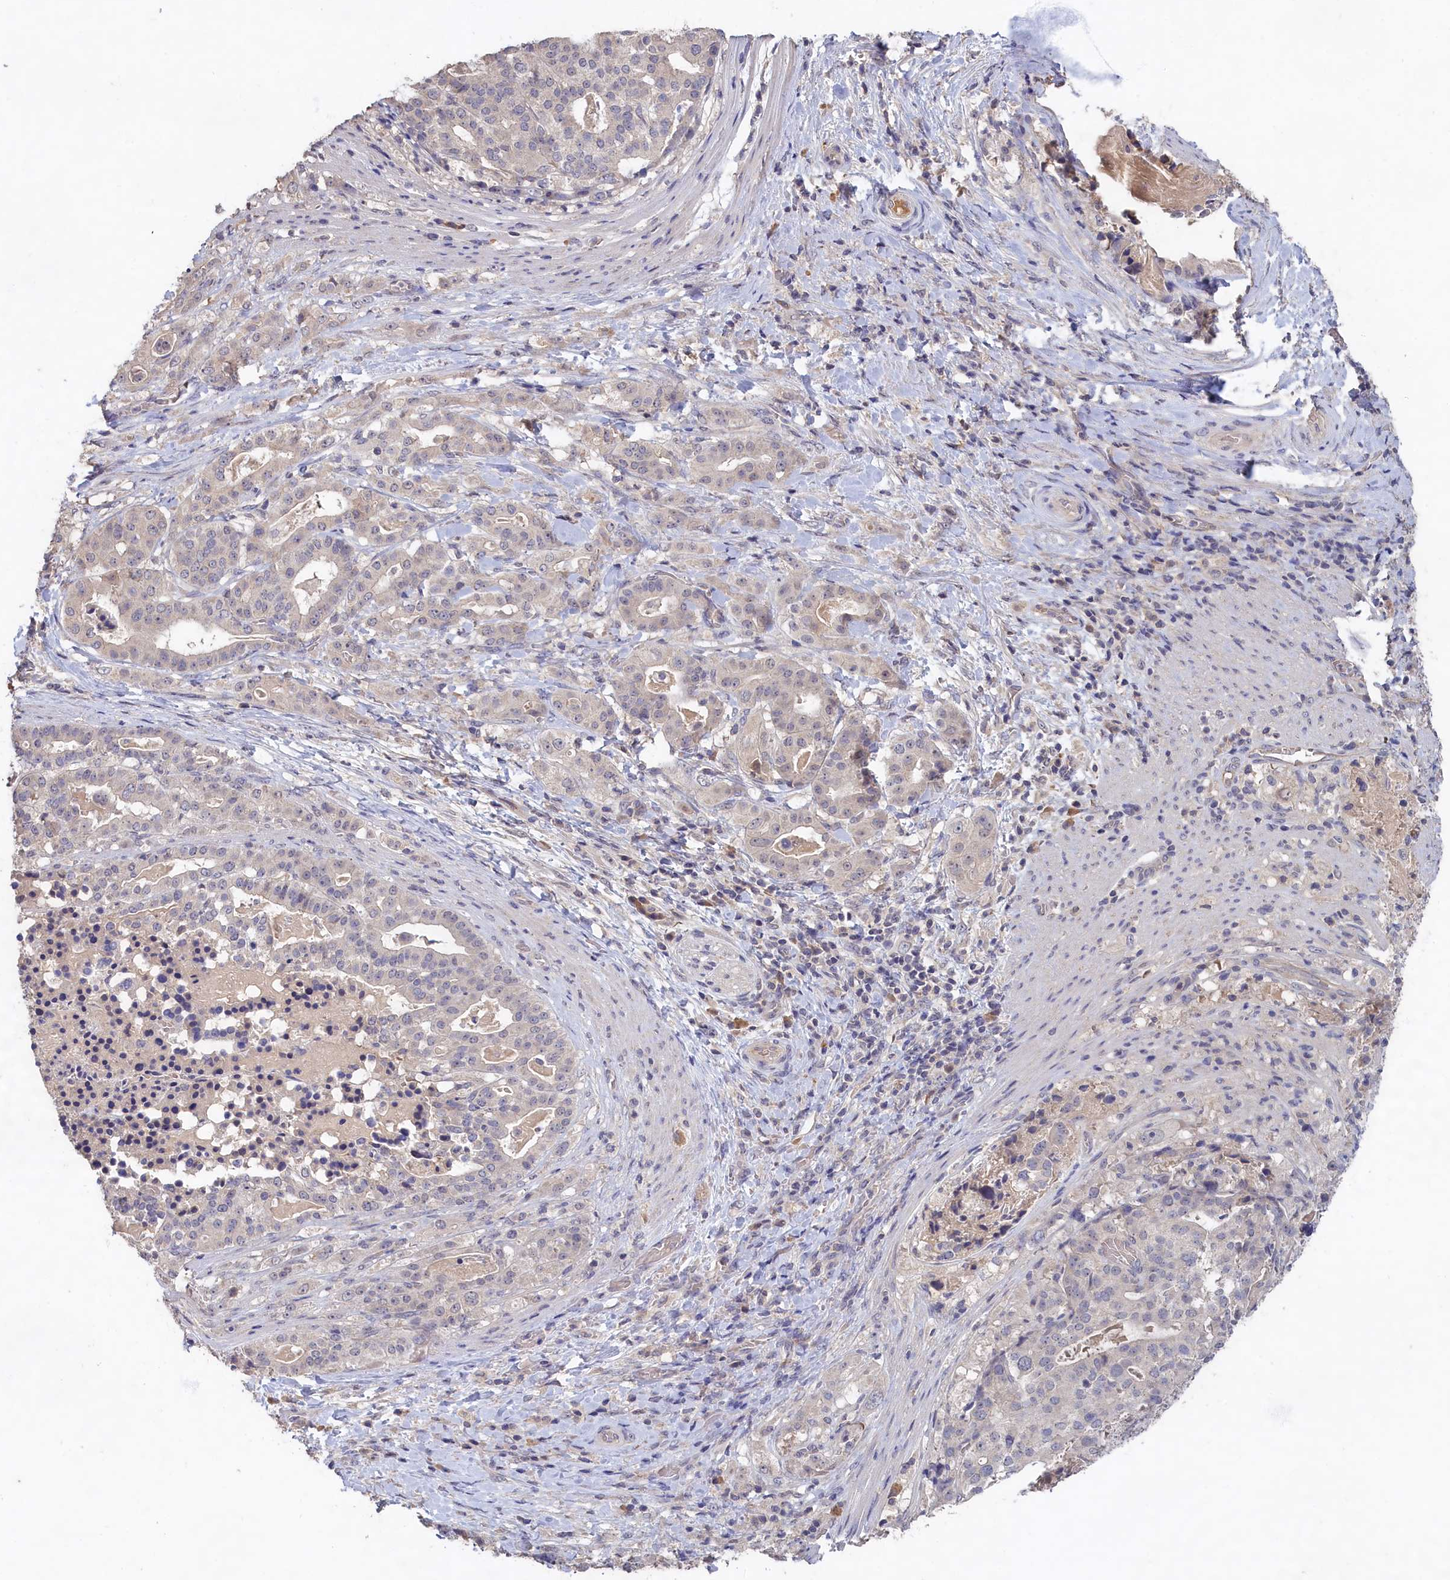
{"staining": {"intensity": "negative", "quantity": "none", "location": "none"}, "tissue": "stomach cancer", "cell_type": "Tumor cells", "image_type": "cancer", "snomed": [{"axis": "morphology", "description": "Adenocarcinoma, NOS"}, {"axis": "topography", "description": "Stomach"}], "caption": "Tumor cells are negative for protein expression in human stomach adenocarcinoma.", "gene": "CELF5", "patient": {"sex": "male", "age": 48}}